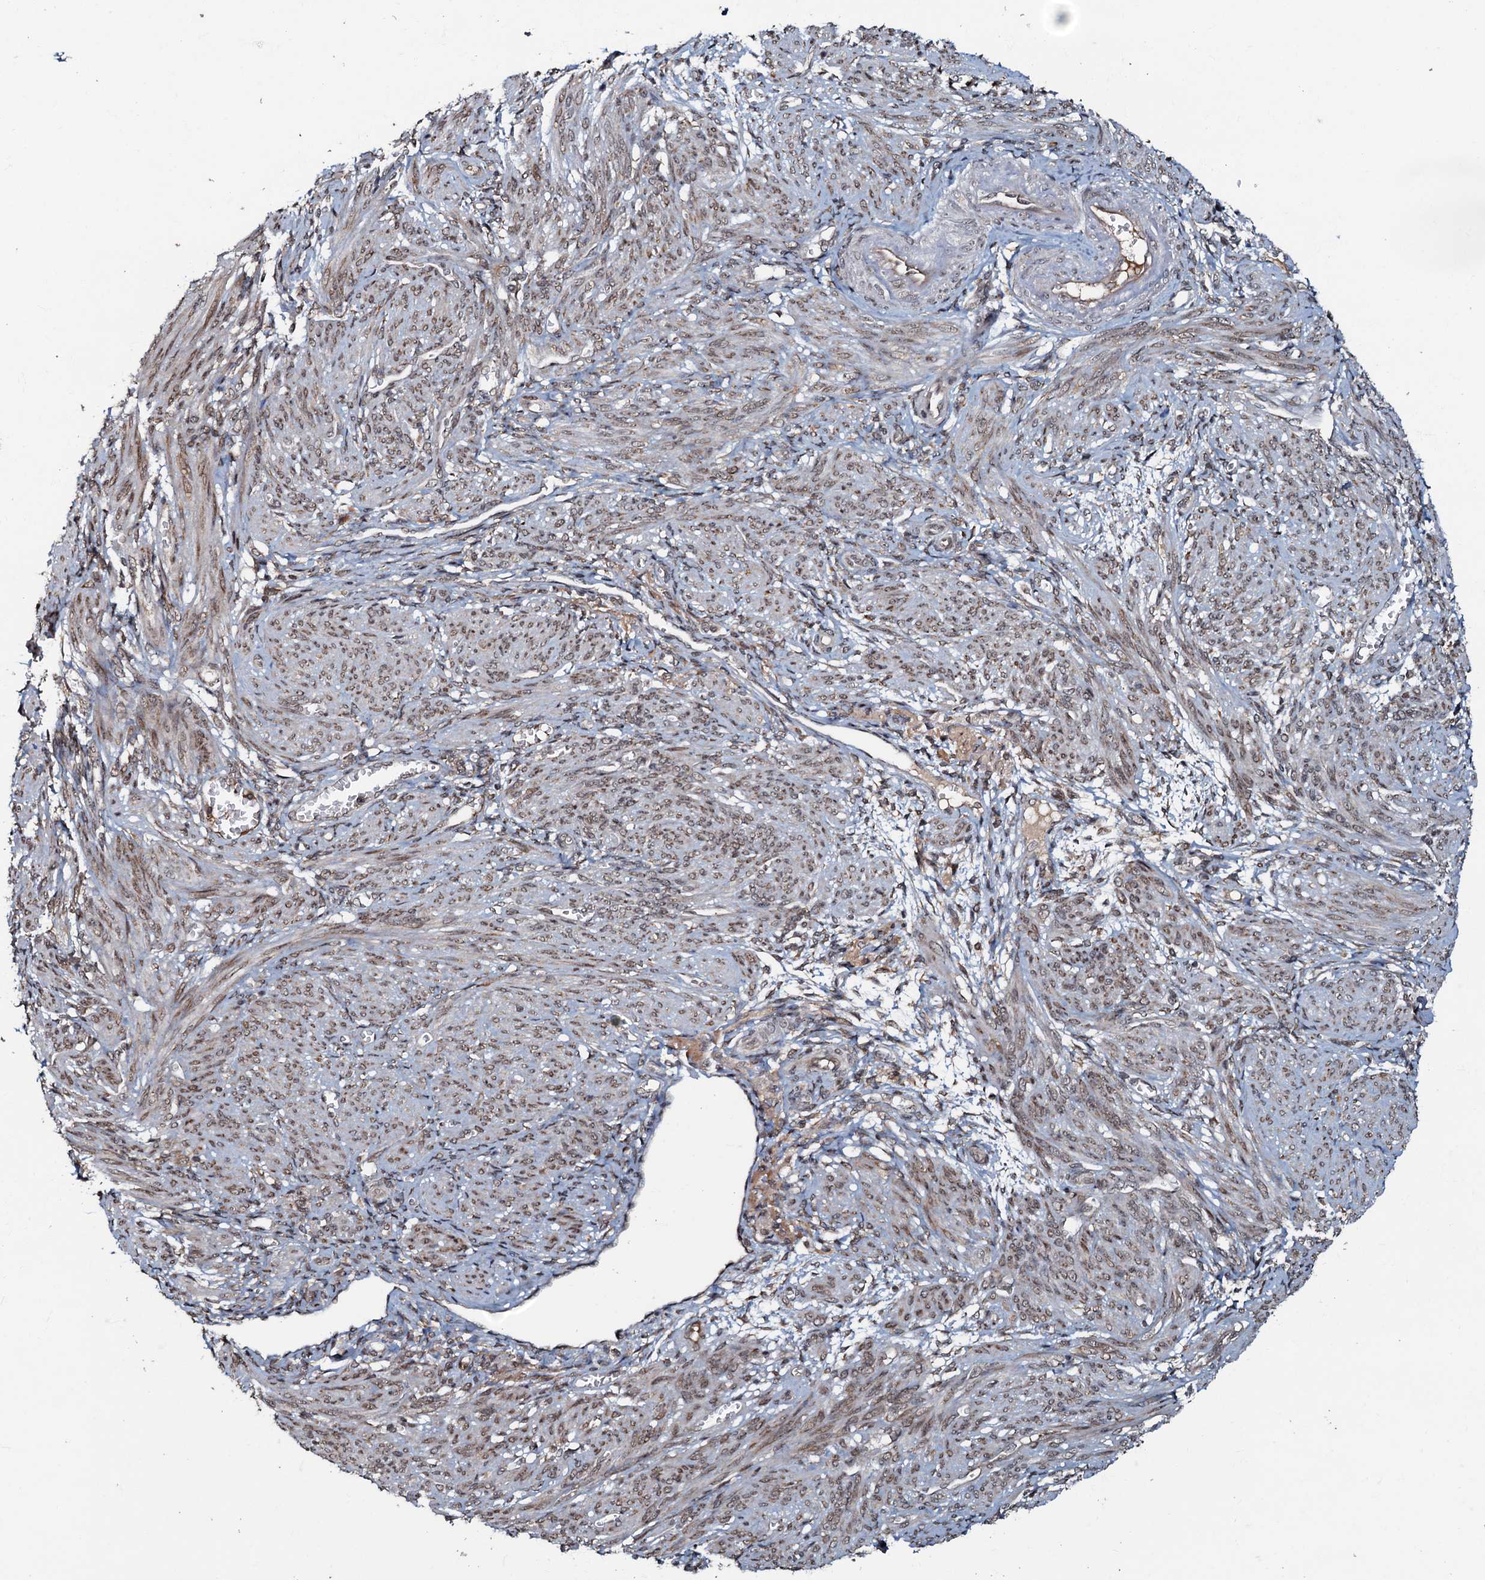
{"staining": {"intensity": "weak", "quantity": ">75%", "location": "nuclear"}, "tissue": "smooth muscle", "cell_type": "Smooth muscle cells", "image_type": "normal", "snomed": [{"axis": "morphology", "description": "Normal tissue, NOS"}, {"axis": "topography", "description": "Smooth muscle"}], "caption": "Protein expression analysis of unremarkable human smooth muscle reveals weak nuclear positivity in about >75% of smooth muscle cells. (Brightfield microscopy of DAB IHC at high magnification).", "gene": "C18orf32", "patient": {"sex": "female", "age": 39}}